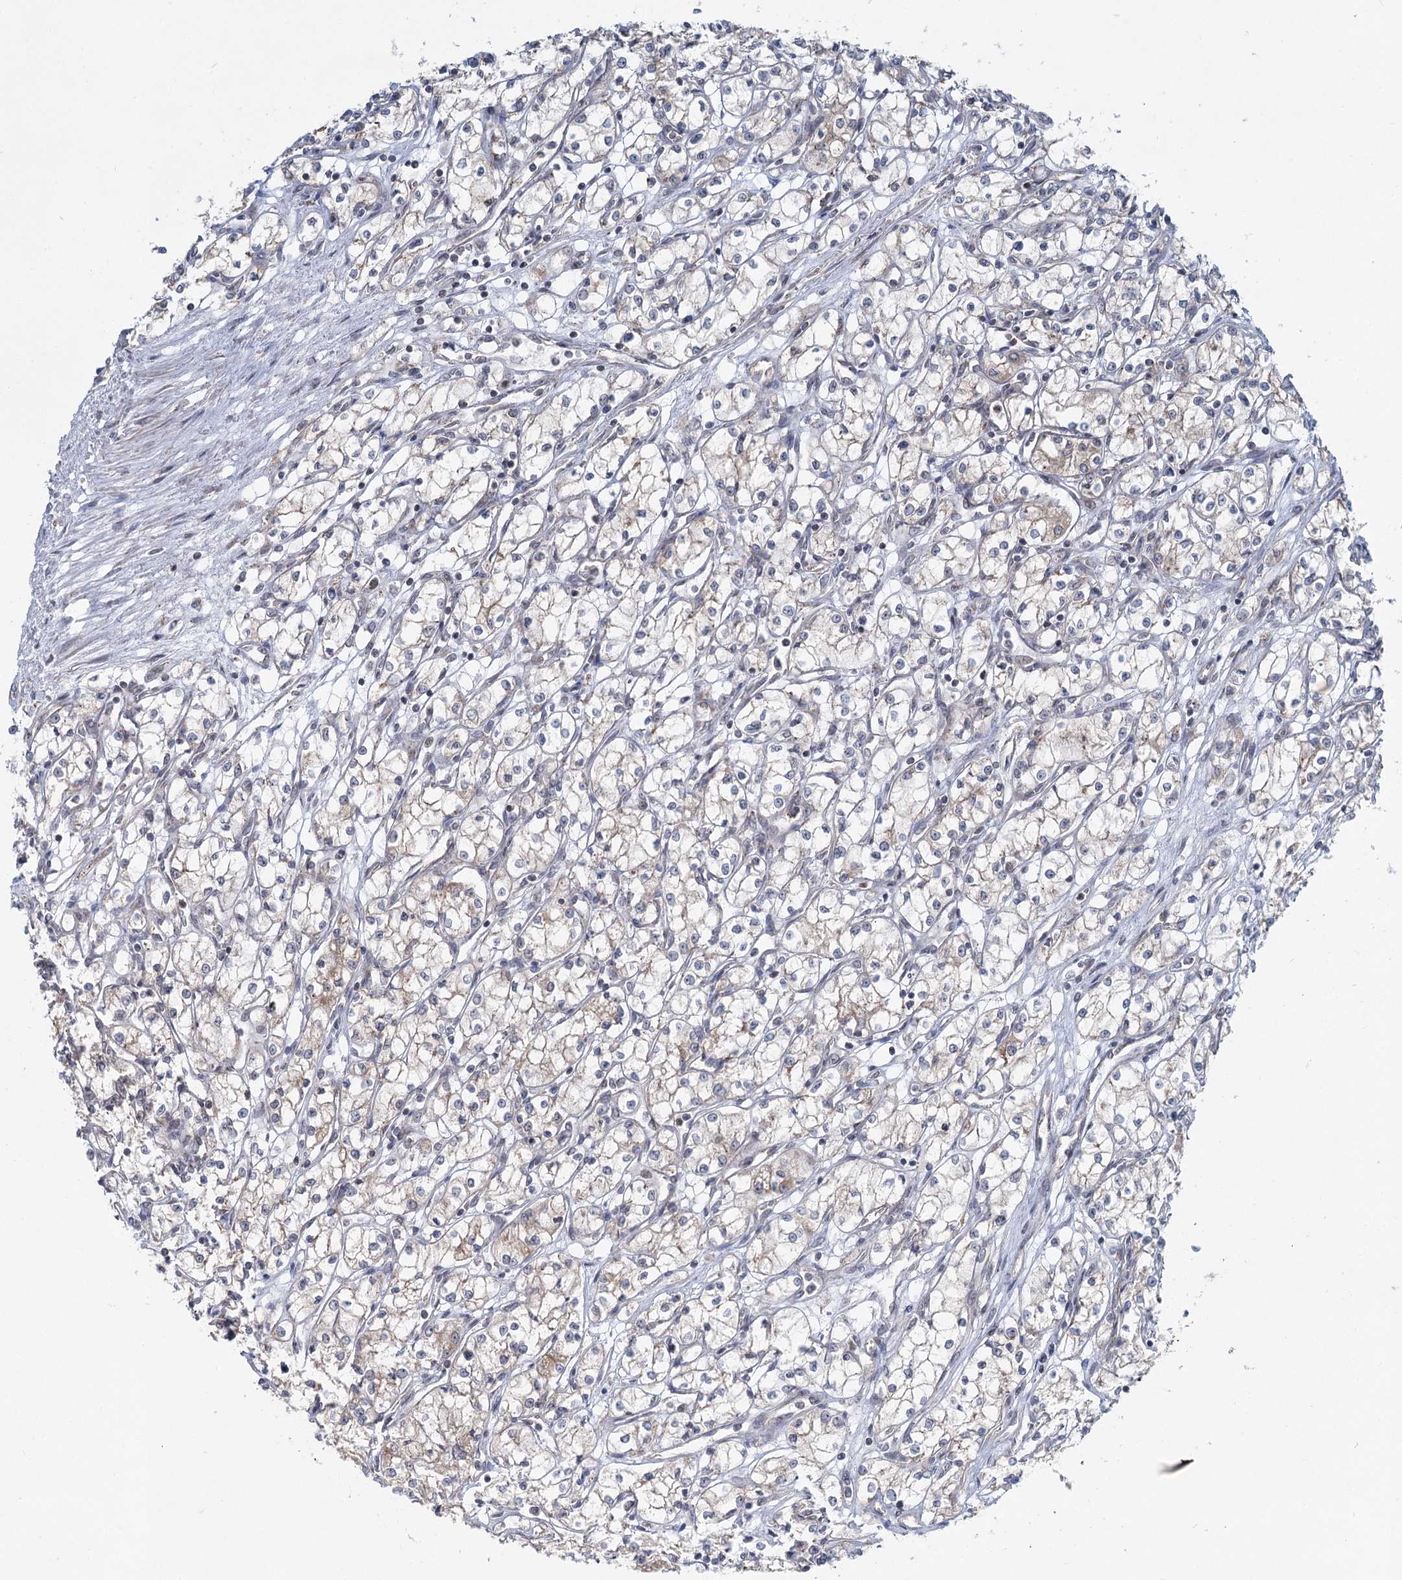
{"staining": {"intensity": "weak", "quantity": "<25%", "location": "cytoplasmic/membranous"}, "tissue": "renal cancer", "cell_type": "Tumor cells", "image_type": "cancer", "snomed": [{"axis": "morphology", "description": "Adenocarcinoma, NOS"}, {"axis": "topography", "description": "Kidney"}], "caption": "The image shows no staining of tumor cells in renal cancer (adenocarcinoma).", "gene": "GPALPP1", "patient": {"sex": "male", "age": 59}}